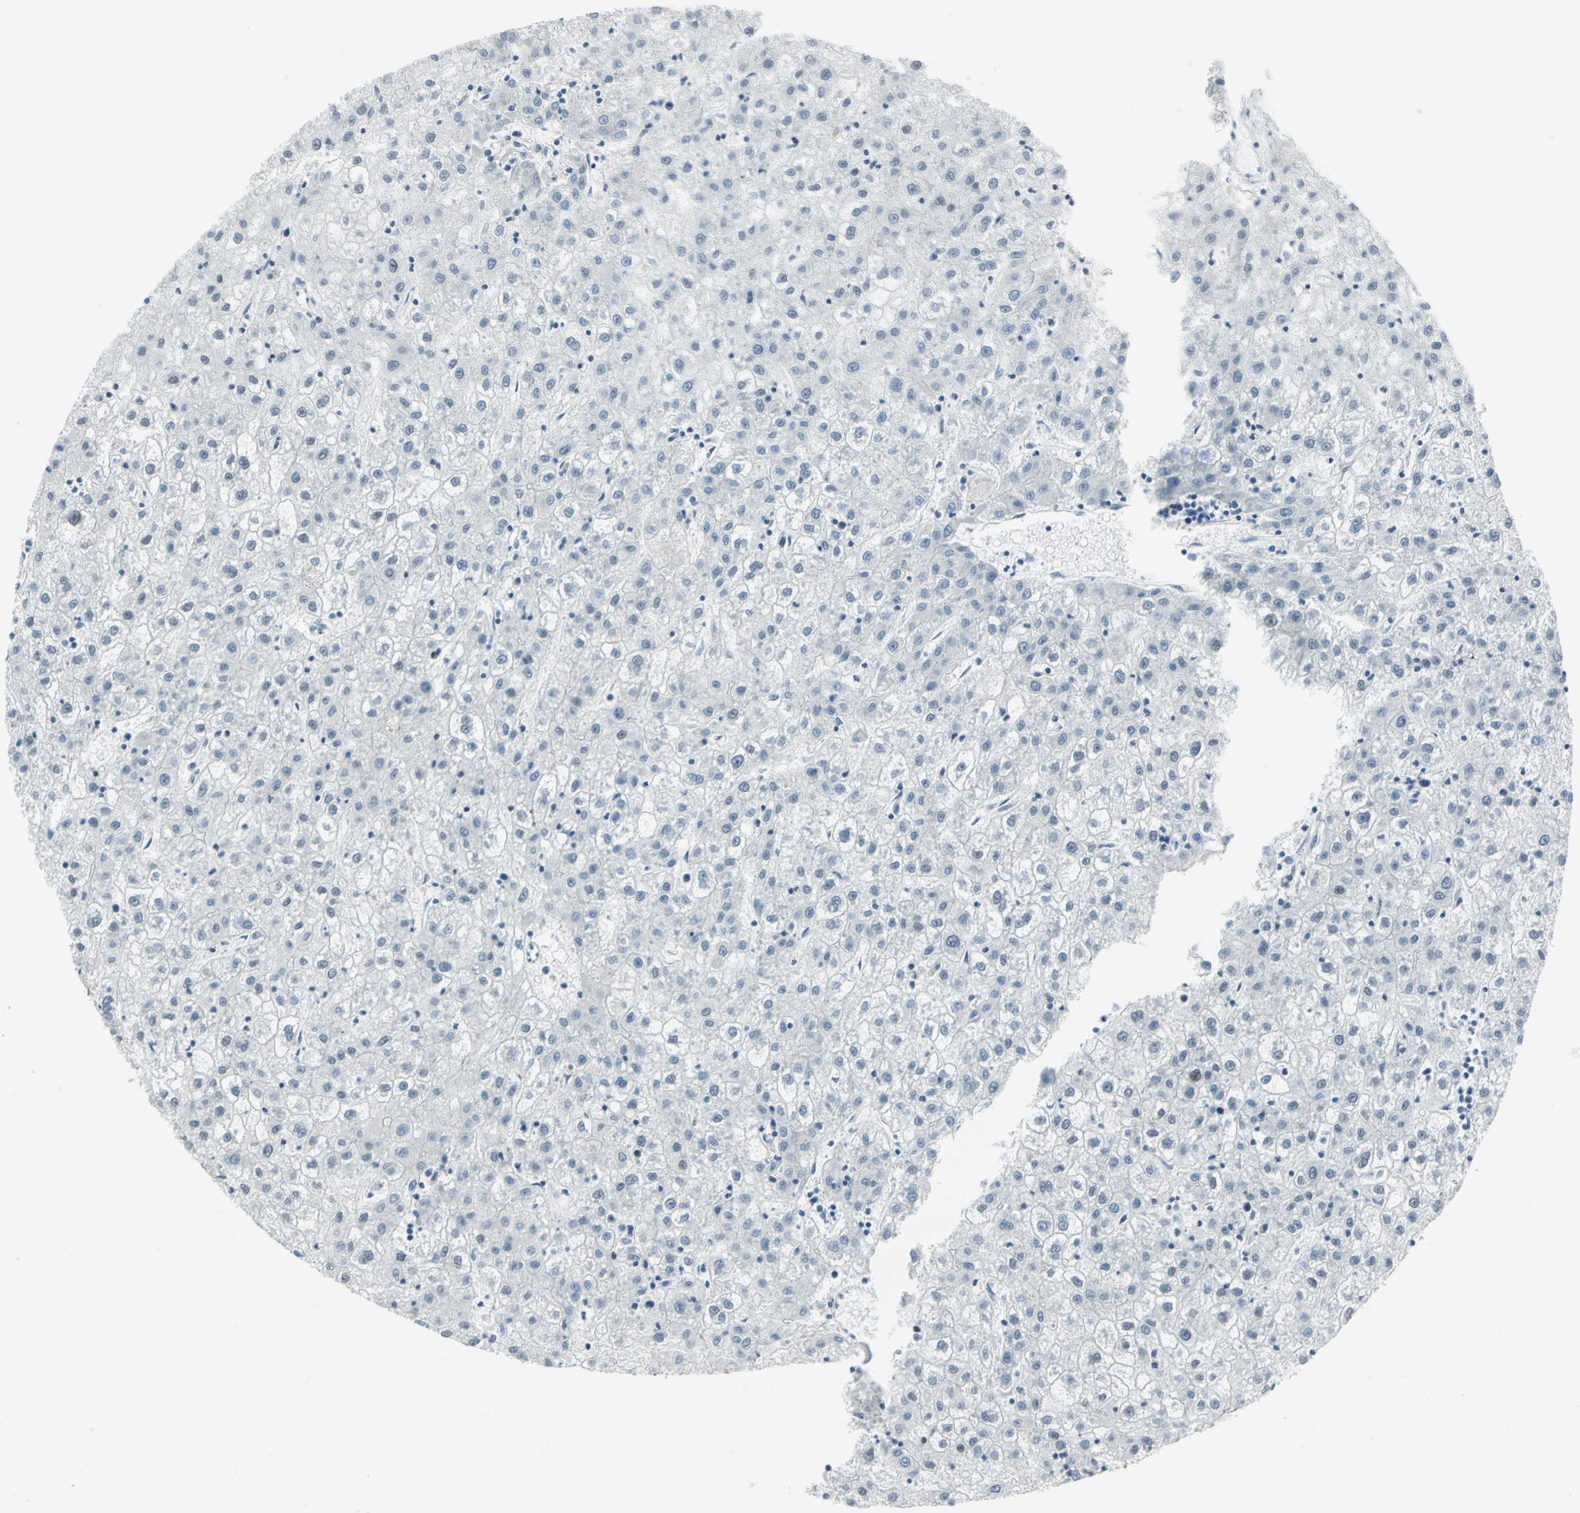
{"staining": {"intensity": "negative", "quantity": "none", "location": "none"}, "tissue": "liver cancer", "cell_type": "Tumor cells", "image_type": "cancer", "snomed": [{"axis": "morphology", "description": "Carcinoma, Hepatocellular, NOS"}, {"axis": "topography", "description": "Liver"}], "caption": "Tumor cells are negative for protein expression in human liver cancer. Nuclei are stained in blue.", "gene": "MTMR10", "patient": {"sex": "male", "age": 72}}